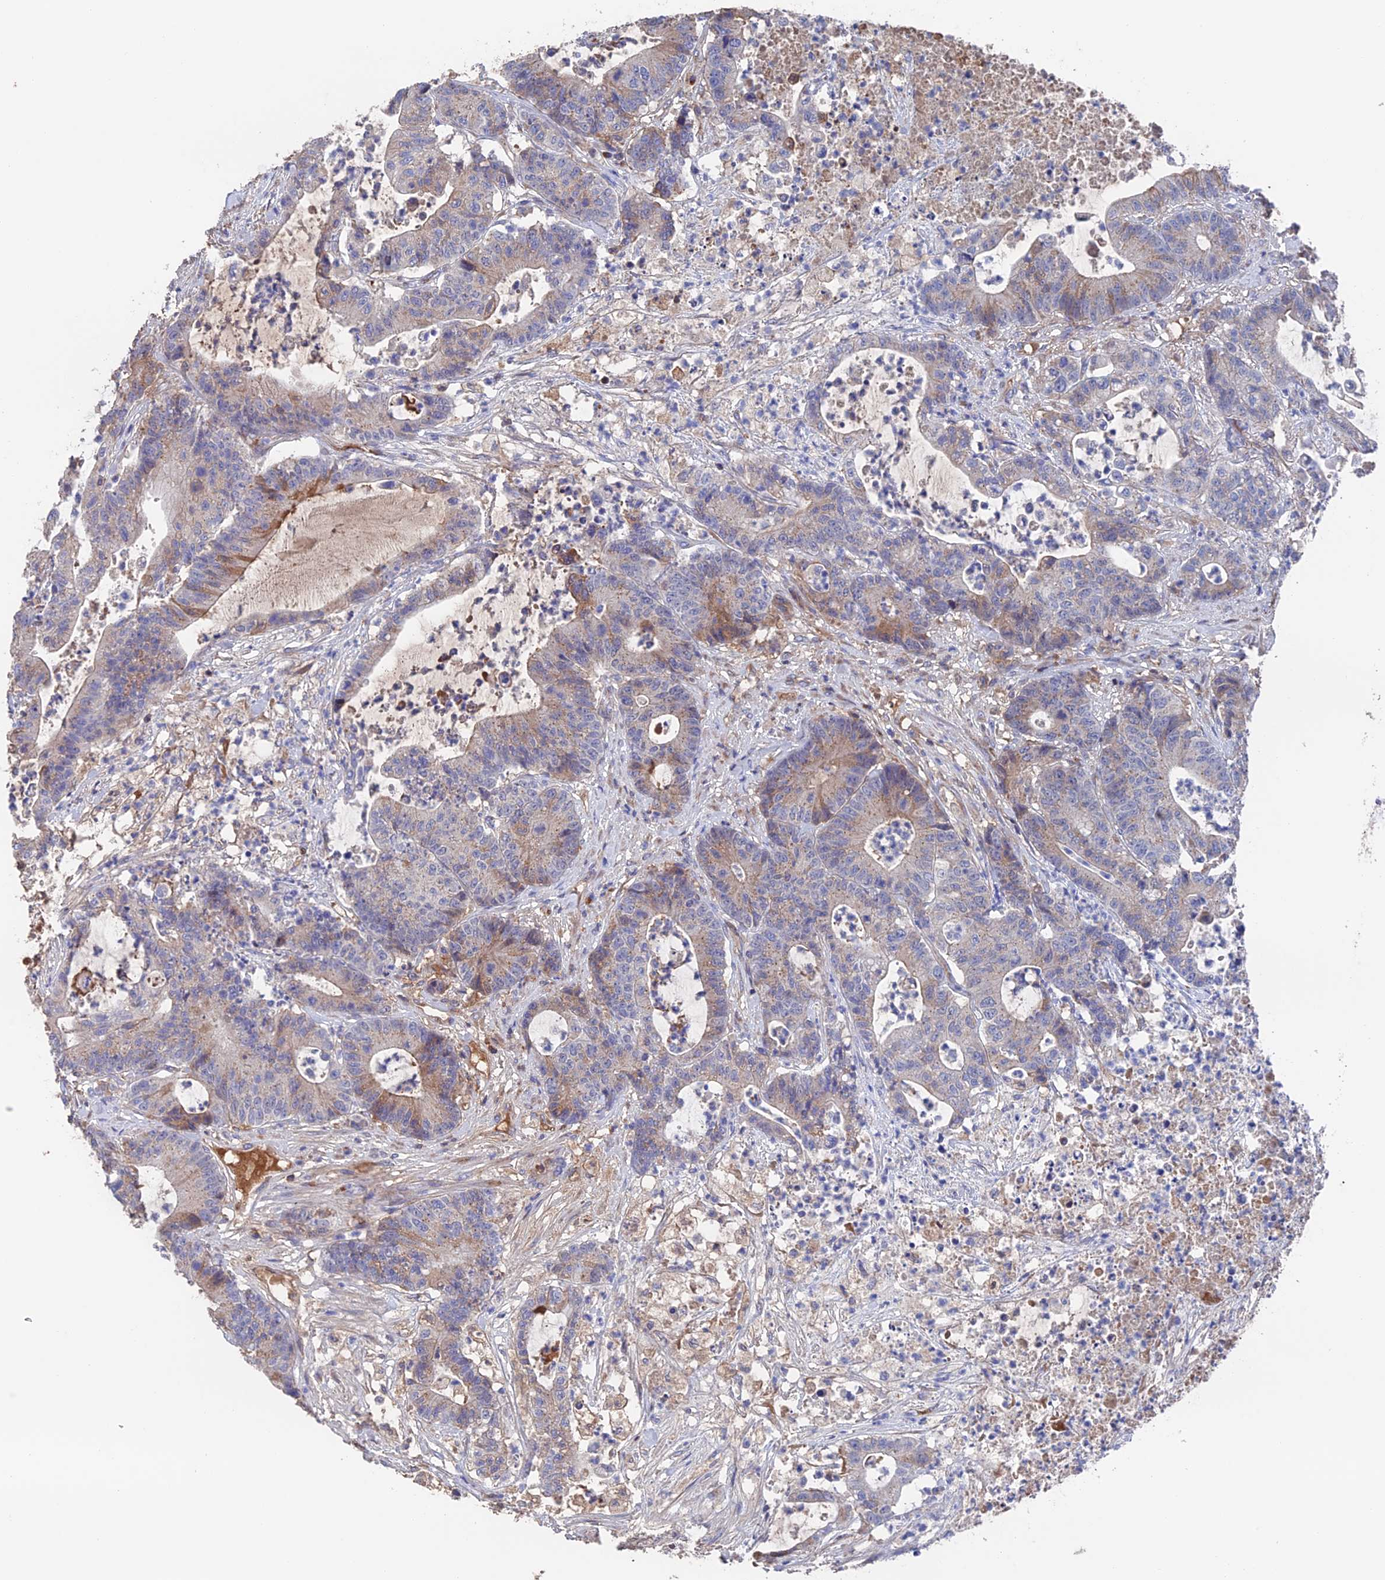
{"staining": {"intensity": "moderate", "quantity": "25%-75%", "location": "cytoplasmic/membranous"}, "tissue": "colorectal cancer", "cell_type": "Tumor cells", "image_type": "cancer", "snomed": [{"axis": "morphology", "description": "Adenocarcinoma, NOS"}, {"axis": "topography", "description": "Colon"}], "caption": "Moderate cytoplasmic/membranous staining for a protein is identified in approximately 25%-75% of tumor cells of adenocarcinoma (colorectal) using immunohistochemistry.", "gene": "HPF1", "patient": {"sex": "female", "age": 84}}